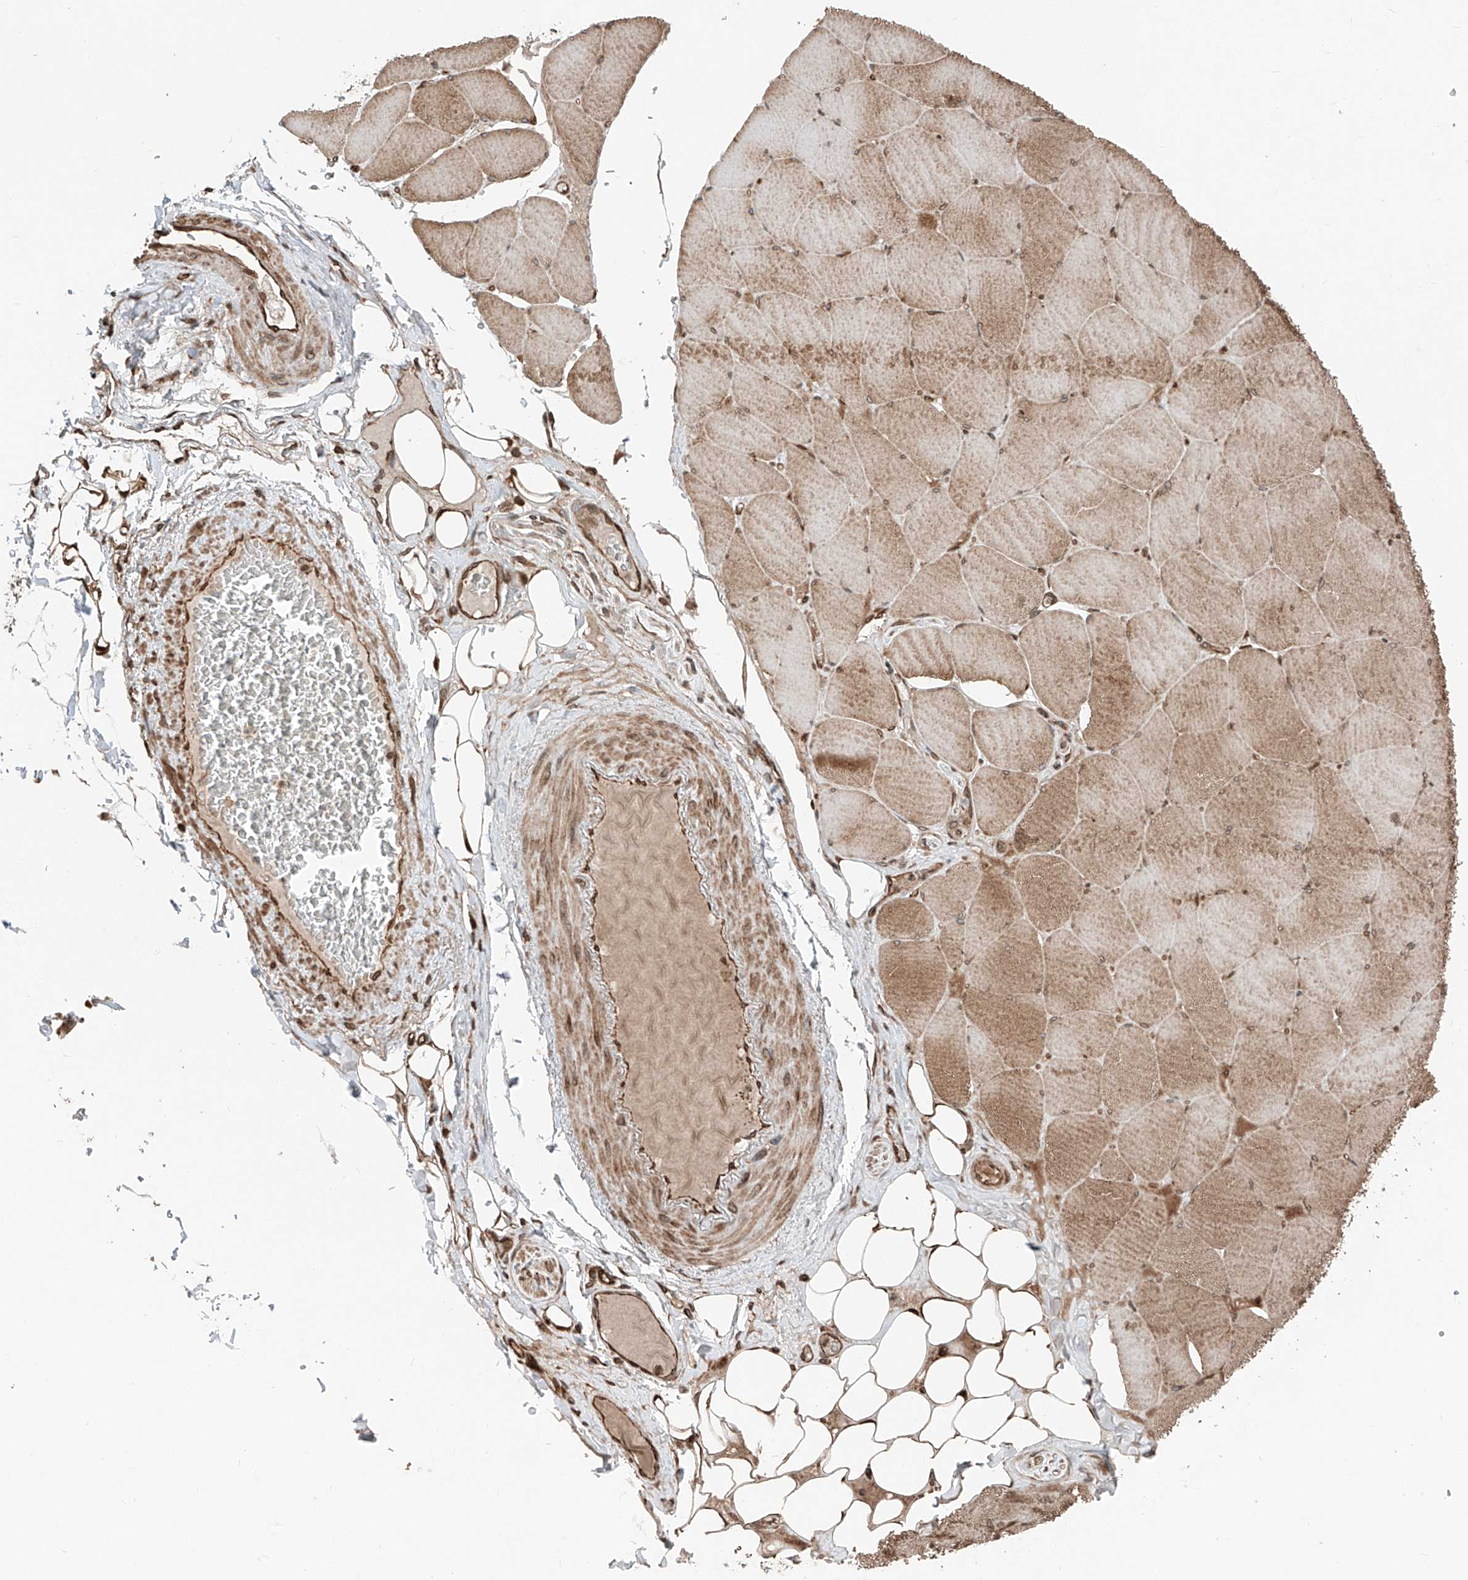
{"staining": {"intensity": "moderate", "quantity": "25%-75%", "location": "cytoplasmic/membranous"}, "tissue": "skeletal muscle", "cell_type": "Myocytes", "image_type": "normal", "snomed": [{"axis": "morphology", "description": "Normal tissue, NOS"}, {"axis": "topography", "description": "Skeletal muscle"}, {"axis": "topography", "description": "Head-Neck"}], "caption": "A histopathology image showing moderate cytoplasmic/membranous staining in approximately 25%-75% of myocytes in normal skeletal muscle, as visualized by brown immunohistochemical staining.", "gene": "CEP162", "patient": {"sex": "male", "age": 66}}